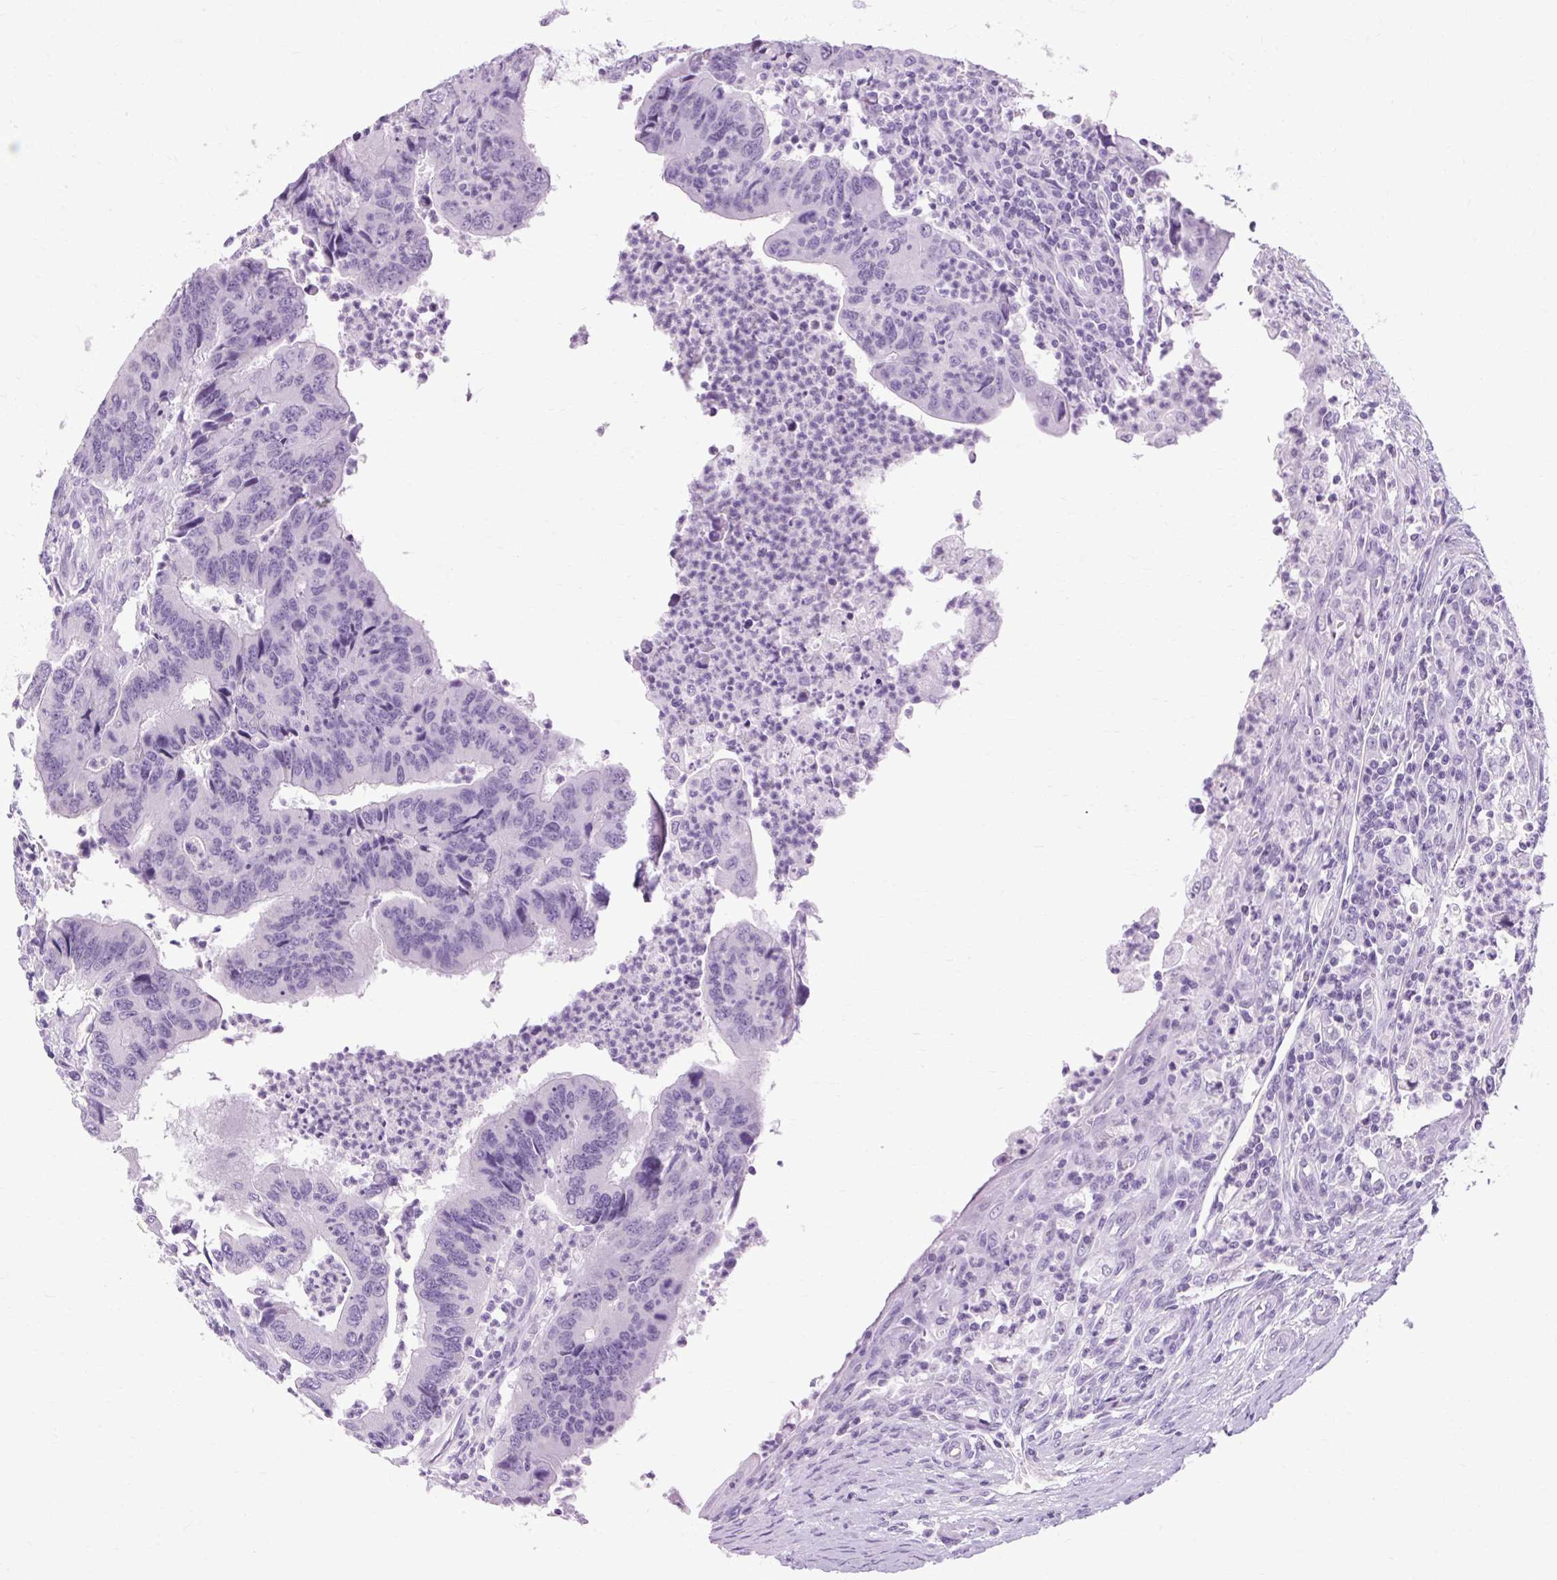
{"staining": {"intensity": "negative", "quantity": "none", "location": "none"}, "tissue": "colorectal cancer", "cell_type": "Tumor cells", "image_type": "cancer", "snomed": [{"axis": "morphology", "description": "Adenocarcinoma, NOS"}, {"axis": "topography", "description": "Colon"}], "caption": "This is an IHC histopathology image of human colorectal cancer (adenocarcinoma). There is no expression in tumor cells.", "gene": "B3GNT4", "patient": {"sex": "female", "age": 67}}